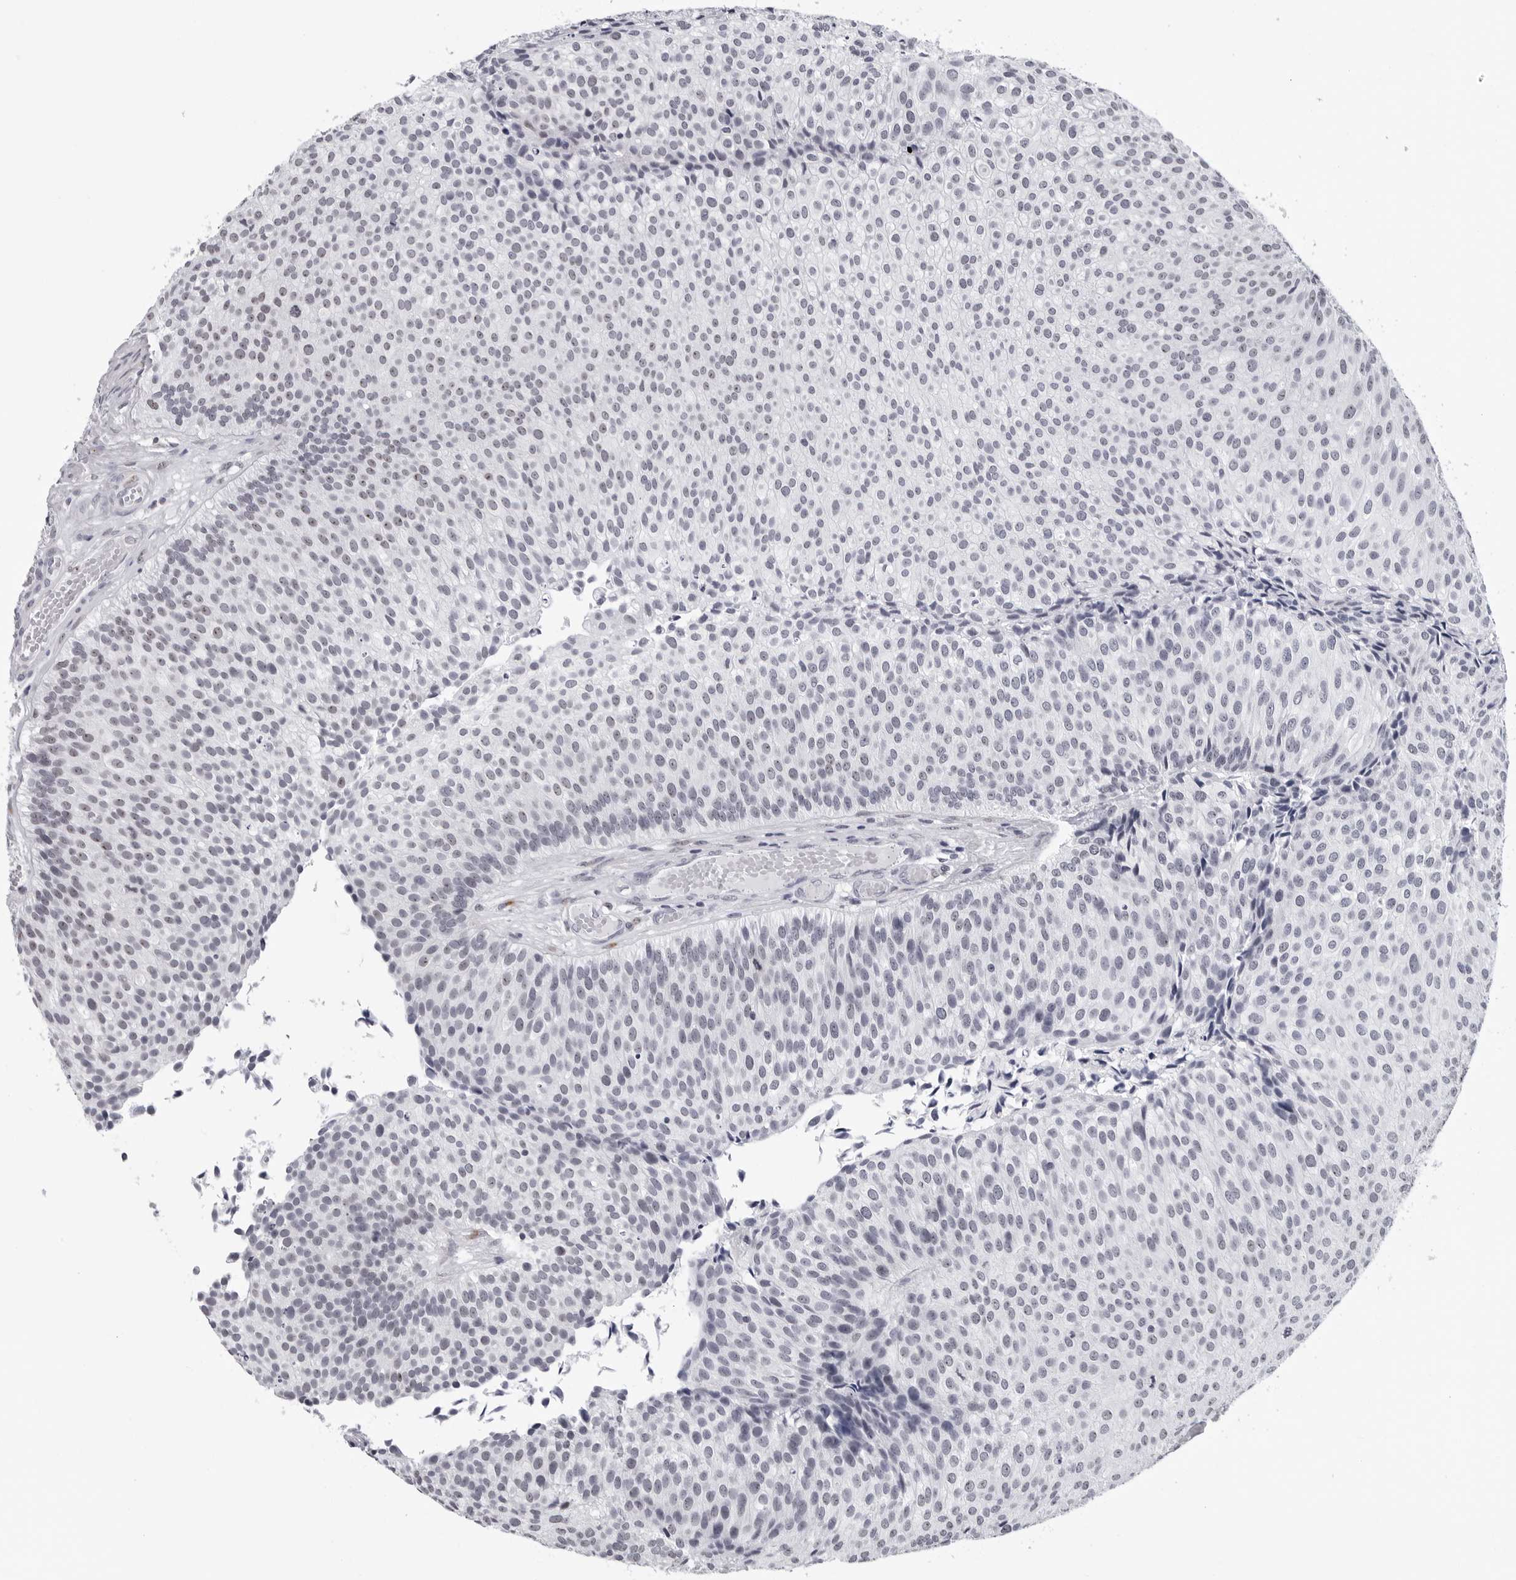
{"staining": {"intensity": "negative", "quantity": "none", "location": "none"}, "tissue": "urothelial cancer", "cell_type": "Tumor cells", "image_type": "cancer", "snomed": [{"axis": "morphology", "description": "Urothelial carcinoma, Low grade"}, {"axis": "topography", "description": "Urinary bladder"}], "caption": "This is a photomicrograph of immunohistochemistry (IHC) staining of urothelial cancer, which shows no expression in tumor cells.", "gene": "GNL2", "patient": {"sex": "male", "age": 86}}